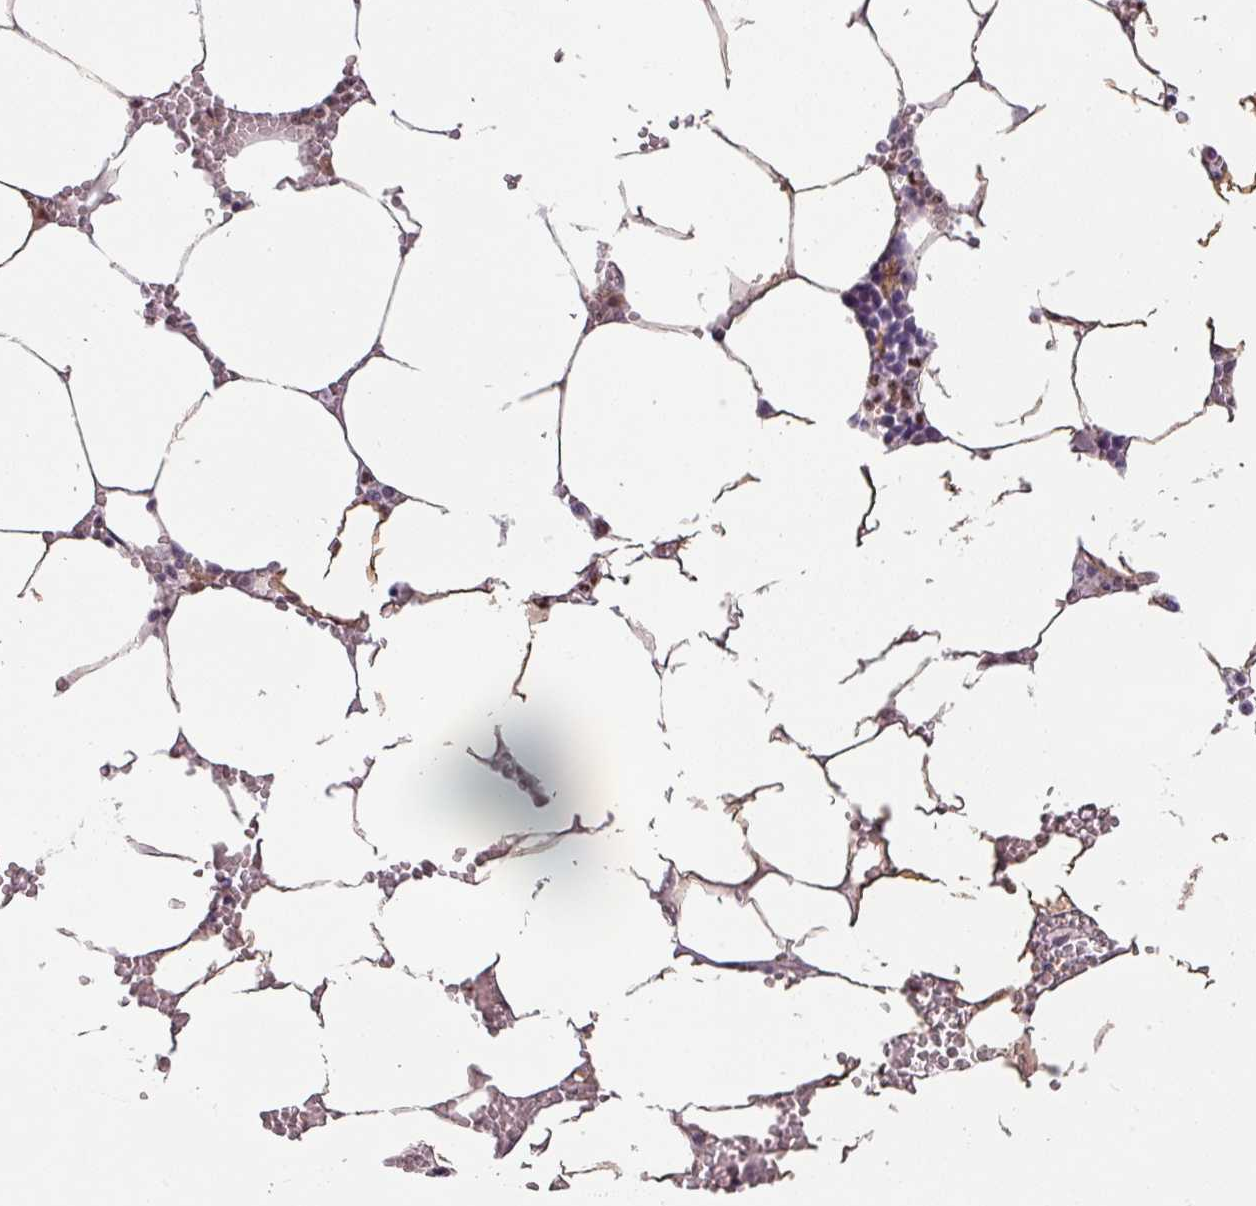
{"staining": {"intensity": "moderate", "quantity": "<25%", "location": "cytoplasmic/membranous,nuclear"}, "tissue": "bone marrow", "cell_type": "Hematopoietic cells", "image_type": "normal", "snomed": [{"axis": "morphology", "description": "Normal tissue, NOS"}, {"axis": "topography", "description": "Bone marrow"}], "caption": "Immunohistochemical staining of benign bone marrow shows low levels of moderate cytoplasmic/membranous,nuclear positivity in about <25% of hematopoietic cells.", "gene": "CCDC144A", "patient": {"sex": "male", "age": 70}}